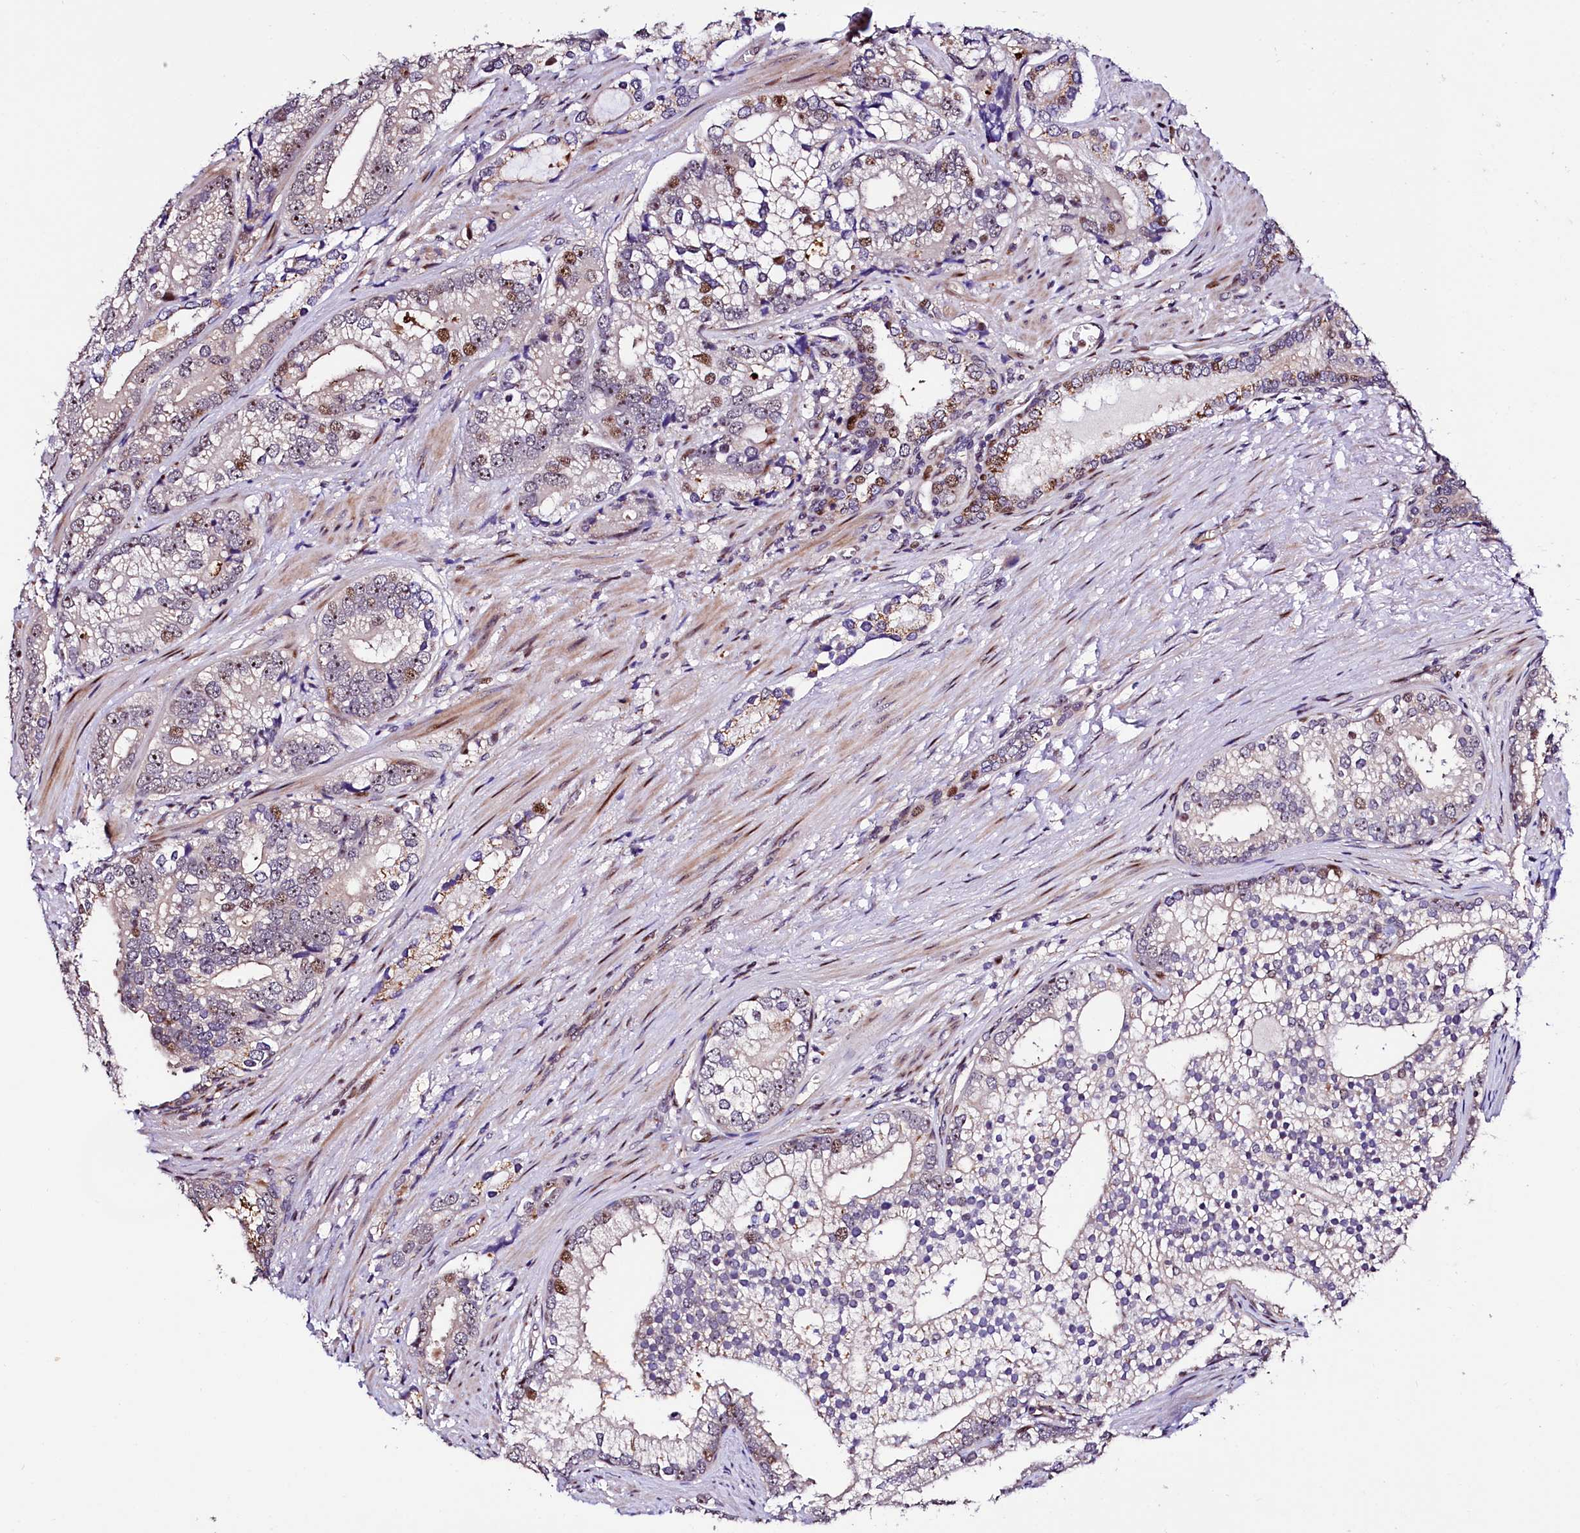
{"staining": {"intensity": "moderate", "quantity": "<25%", "location": "cytoplasmic/membranous,nuclear"}, "tissue": "prostate cancer", "cell_type": "Tumor cells", "image_type": "cancer", "snomed": [{"axis": "morphology", "description": "Adenocarcinoma, High grade"}, {"axis": "topography", "description": "Prostate"}], "caption": "This is a photomicrograph of IHC staining of high-grade adenocarcinoma (prostate), which shows moderate staining in the cytoplasmic/membranous and nuclear of tumor cells.", "gene": "TRMT112", "patient": {"sex": "male", "age": 75}}